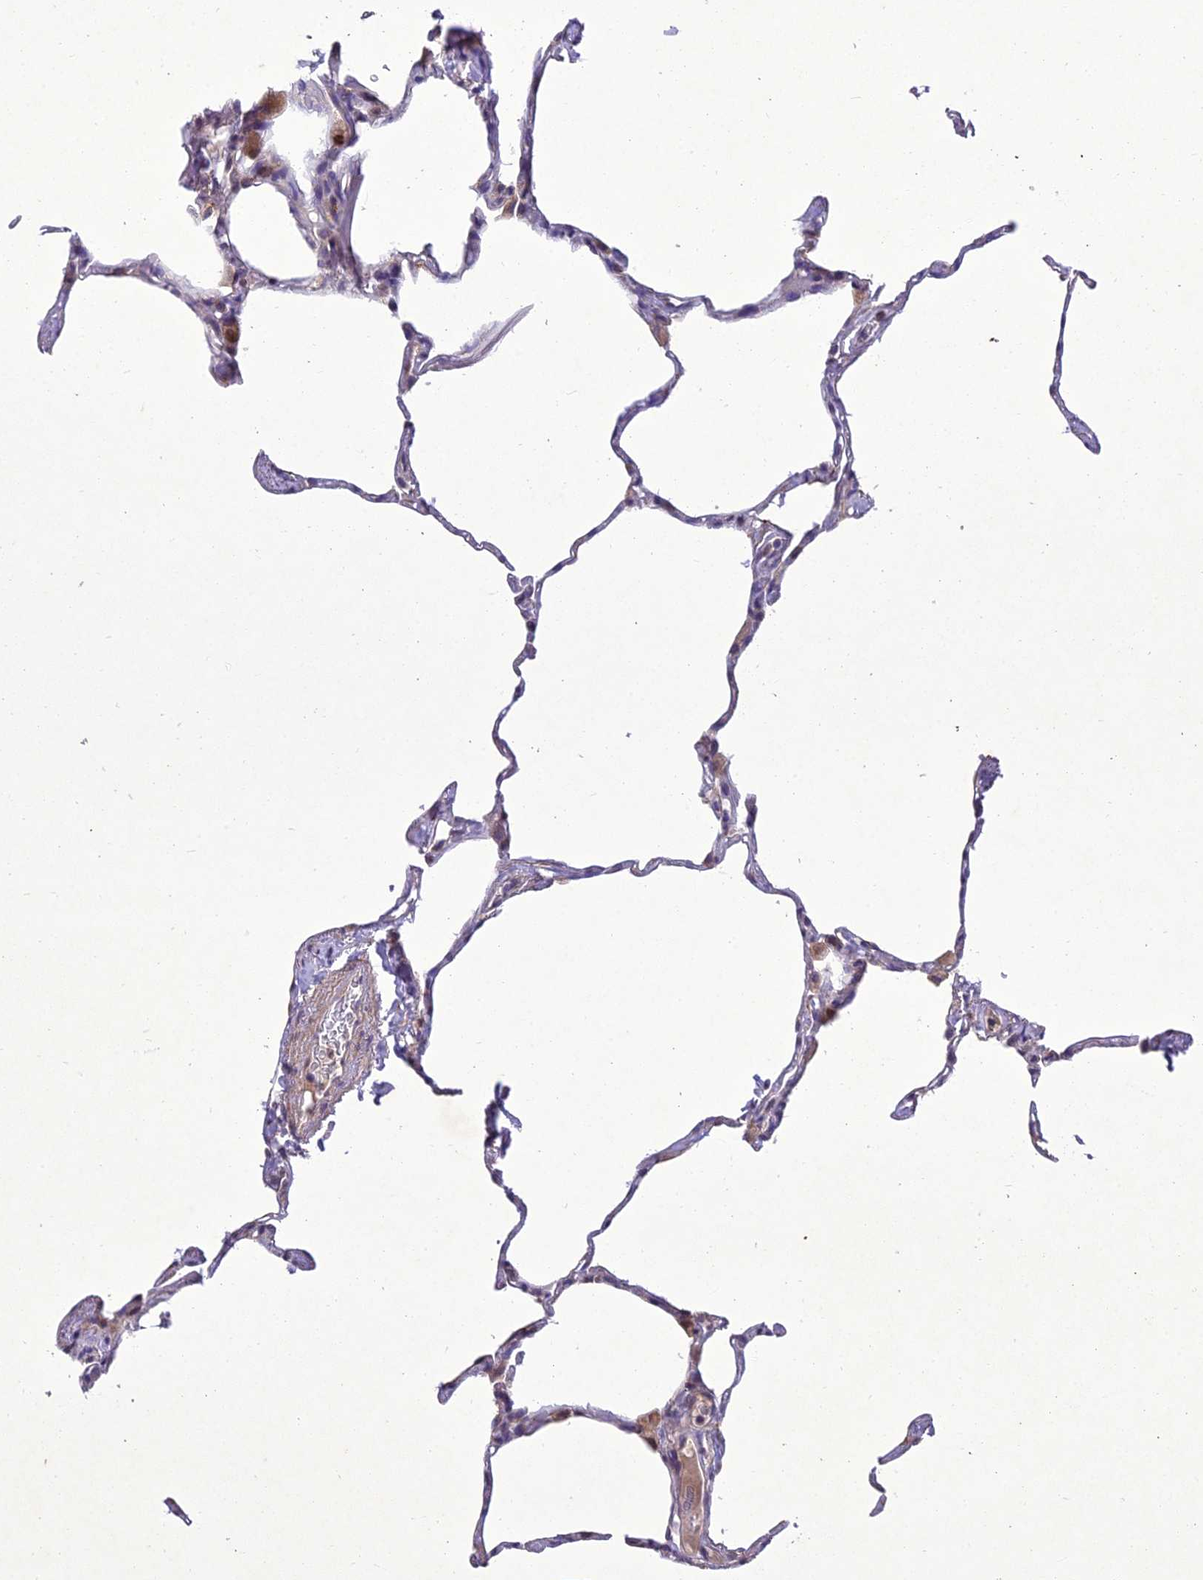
{"staining": {"intensity": "negative", "quantity": "none", "location": "none"}, "tissue": "lung", "cell_type": "Alveolar cells", "image_type": "normal", "snomed": [{"axis": "morphology", "description": "Normal tissue, NOS"}, {"axis": "topography", "description": "Lung"}], "caption": "Lung stained for a protein using IHC exhibits no expression alveolar cells.", "gene": "CENPL", "patient": {"sex": "male", "age": 65}}